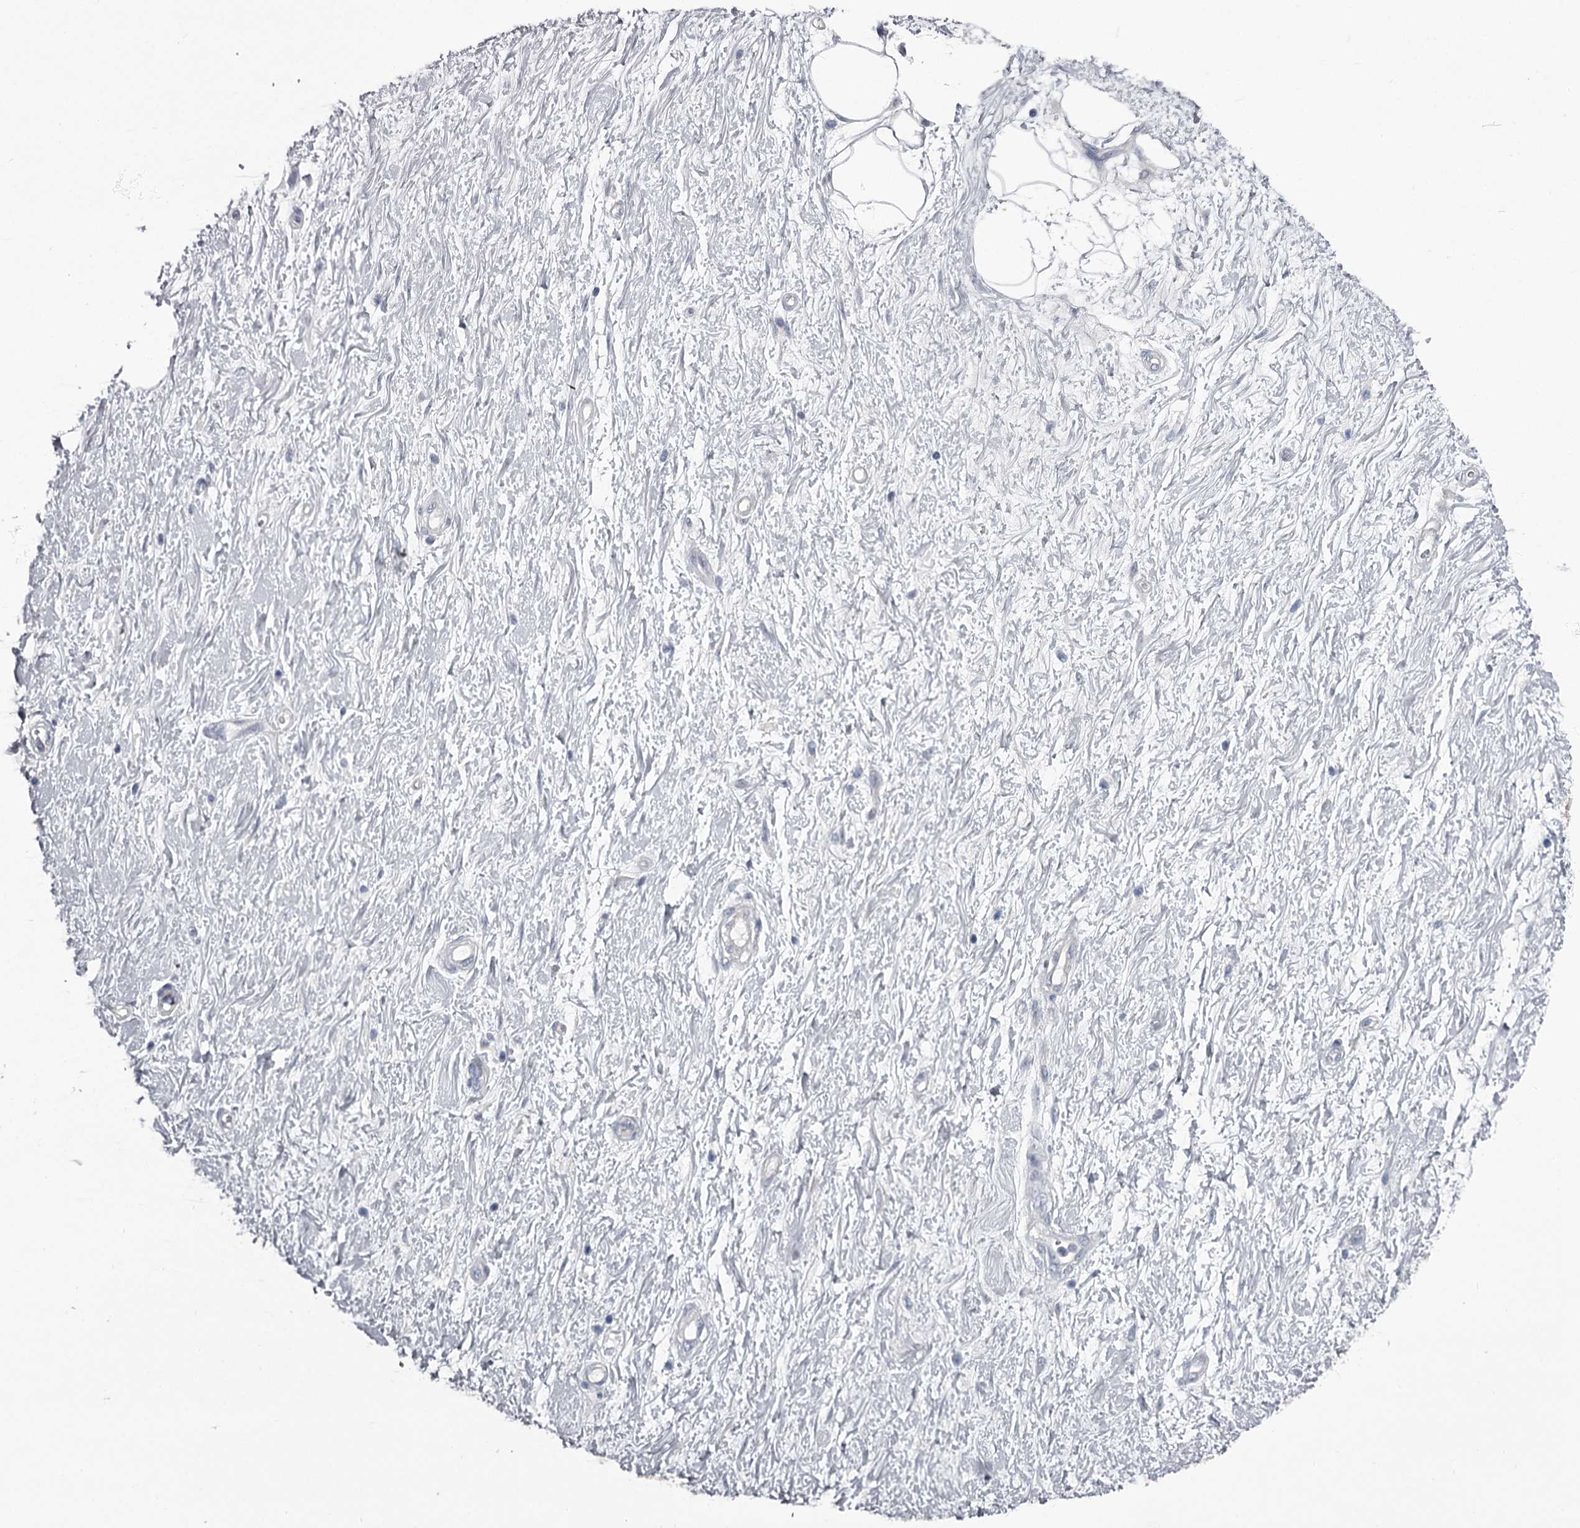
{"staining": {"intensity": "negative", "quantity": "none", "location": "none"}, "tissue": "adipose tissue", "cell_type": "Adipocytes", "image_type": "normal", "snomed": [{"axis": "morphology", "description": "Normal tissue, NOS"}, {"axis": "morphology", "description": "Adenocarcinoma, NOS"}, {"axis": "topography", "description": "Pancreas"}, {"axis": "topography", "description": "Peripheral nerve tissue"}], "caption": "This is an immunohistochemistry photomicrograph of normal human adipose tissue. There is no staining in adipocytes.", "gene": "GSTO1", "patient": {"sex": "male", "age": 59}}